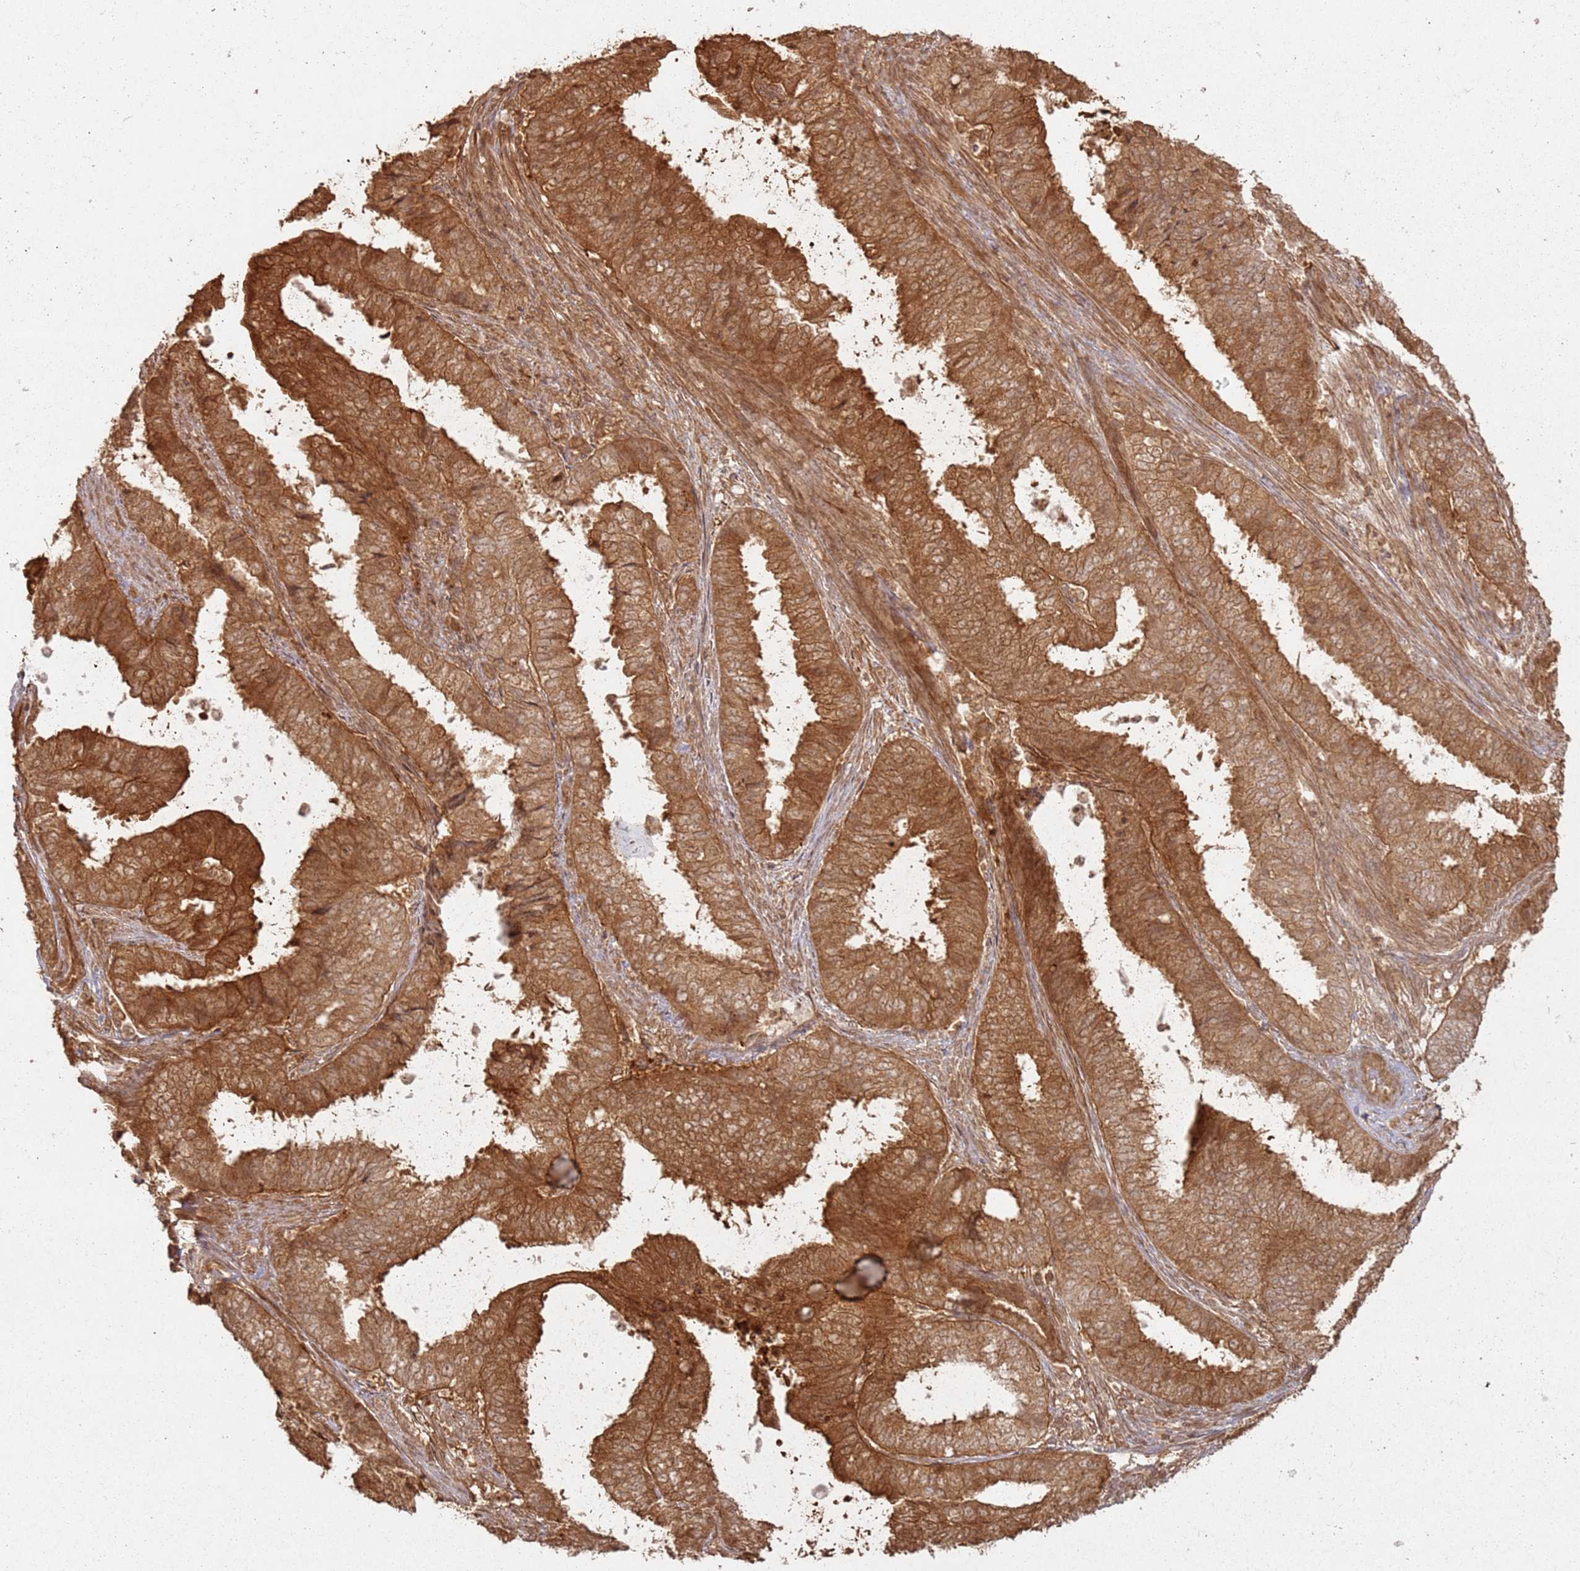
{"staining": {"intensity": "strong", "quantity": ">75%", "location": "cytoplasmic/membranous"}, "tissue": "endometrial cancer", "cell_type": "Tumor cells", "image_type": "cancer", "snomed": [{"axis": "morphology", "description": "Adenocarcinoma, NOS"}, {"axis": "topography", "description": "Endometrium"}], "caption": "A brown stain labels strong cytoplasmic/membranous expression of a protein in human endometrial adenocarcinoma tumor cells.", "gene": "ZNF776", "patient": {"sex": "female", "age": 51}}